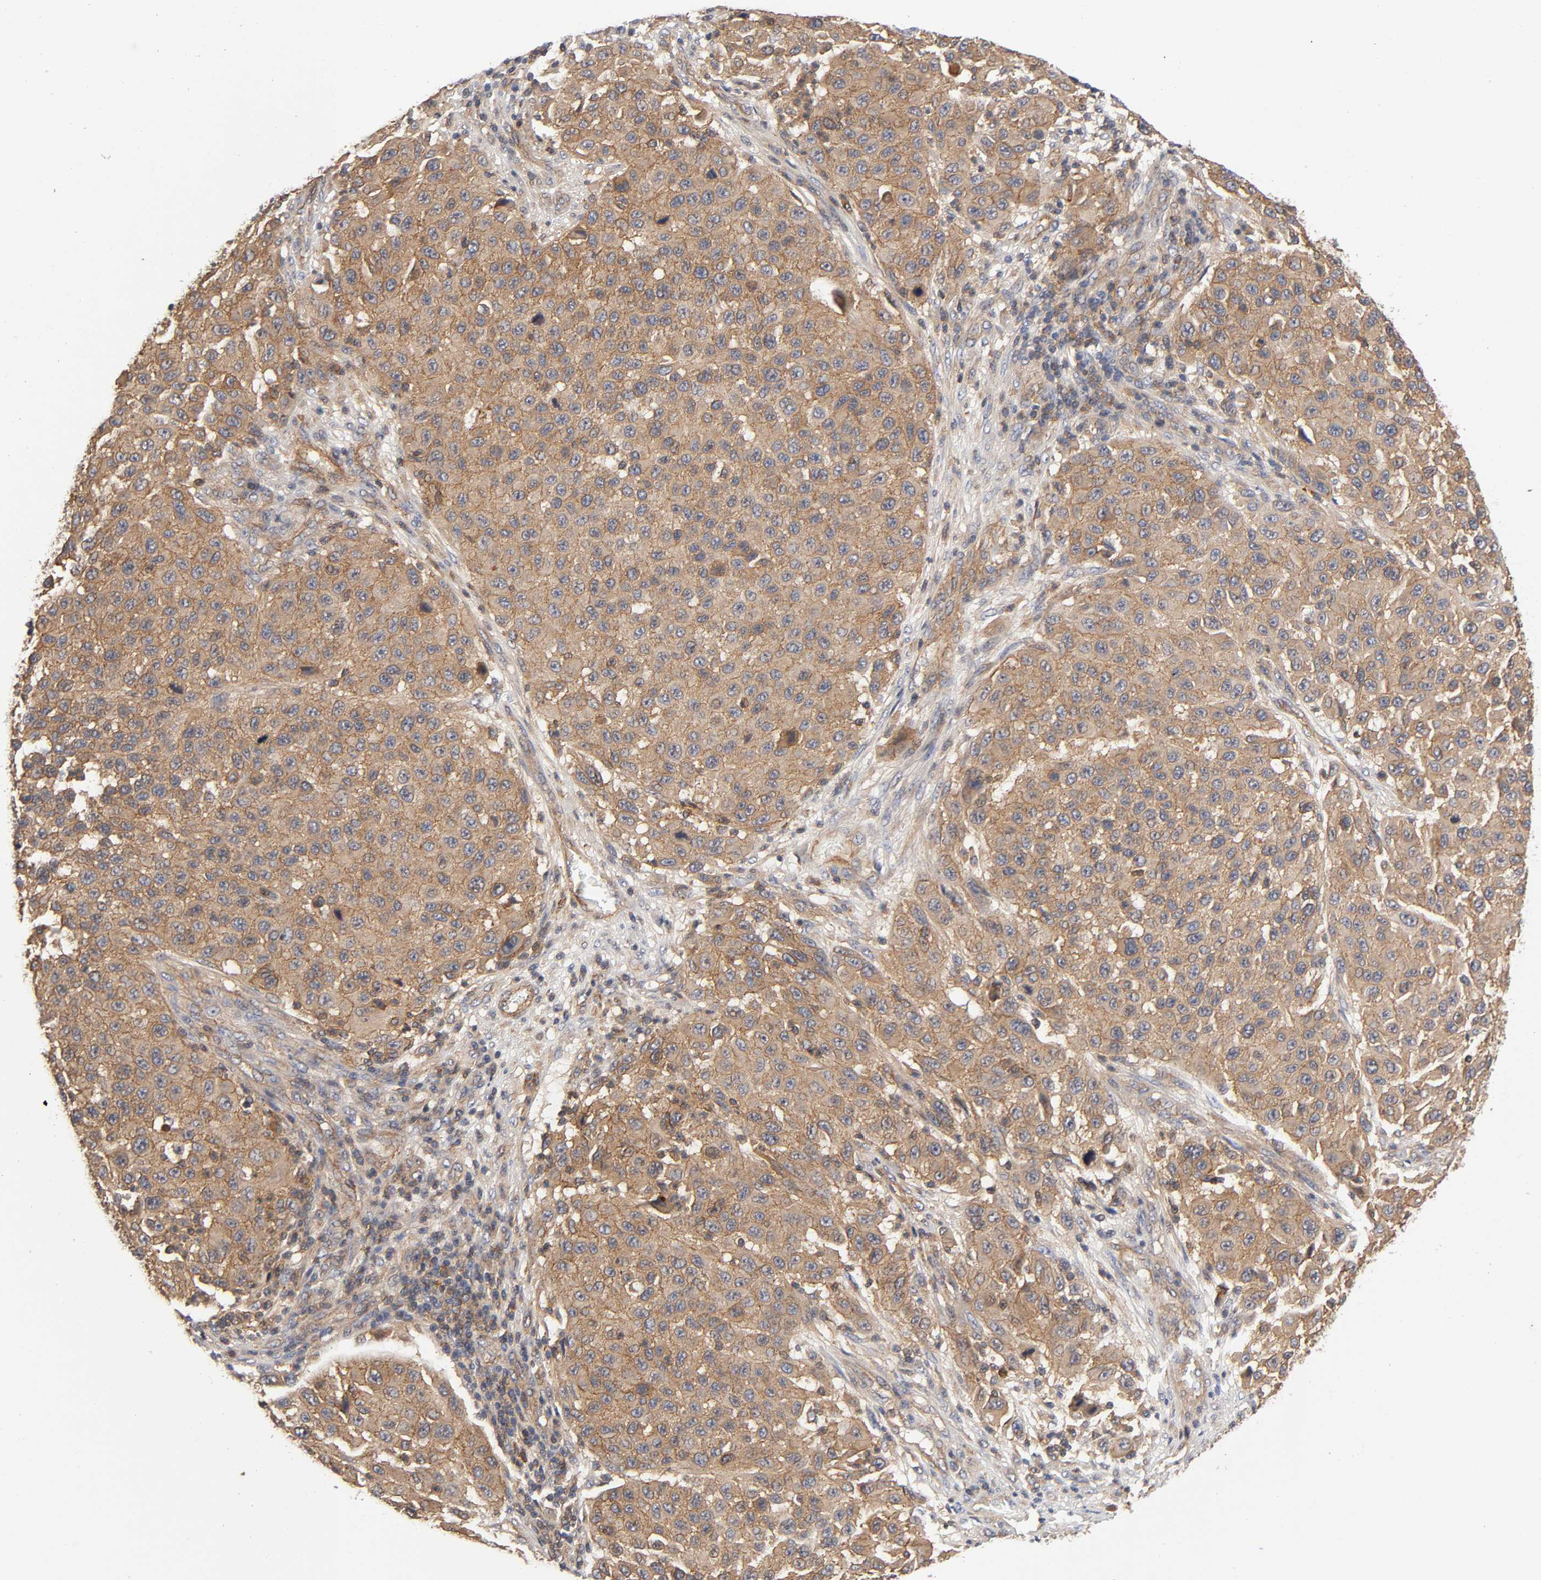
{"staining": {"intensity": "moderate", "quantity": ">75%", "location": "cytoplasmic/membranous"}, "tissue": "melanoma", "cell_type": "Tumor cells", "image_type": "cancer", "snomed": [{"axis": "morphology", "description": "Malignant melanoma, Metastatic site"}, {"axis": "topography", "description": "Lymph node"}], "caption": "Immunohistochemical staining of human melanoma displays medium levels of moderate cytoplasmic/membranous expression in approximately >75% of tumor cells.", "gene": "LAMTOR2", "patient": {"sex": "male", "age": 61}}